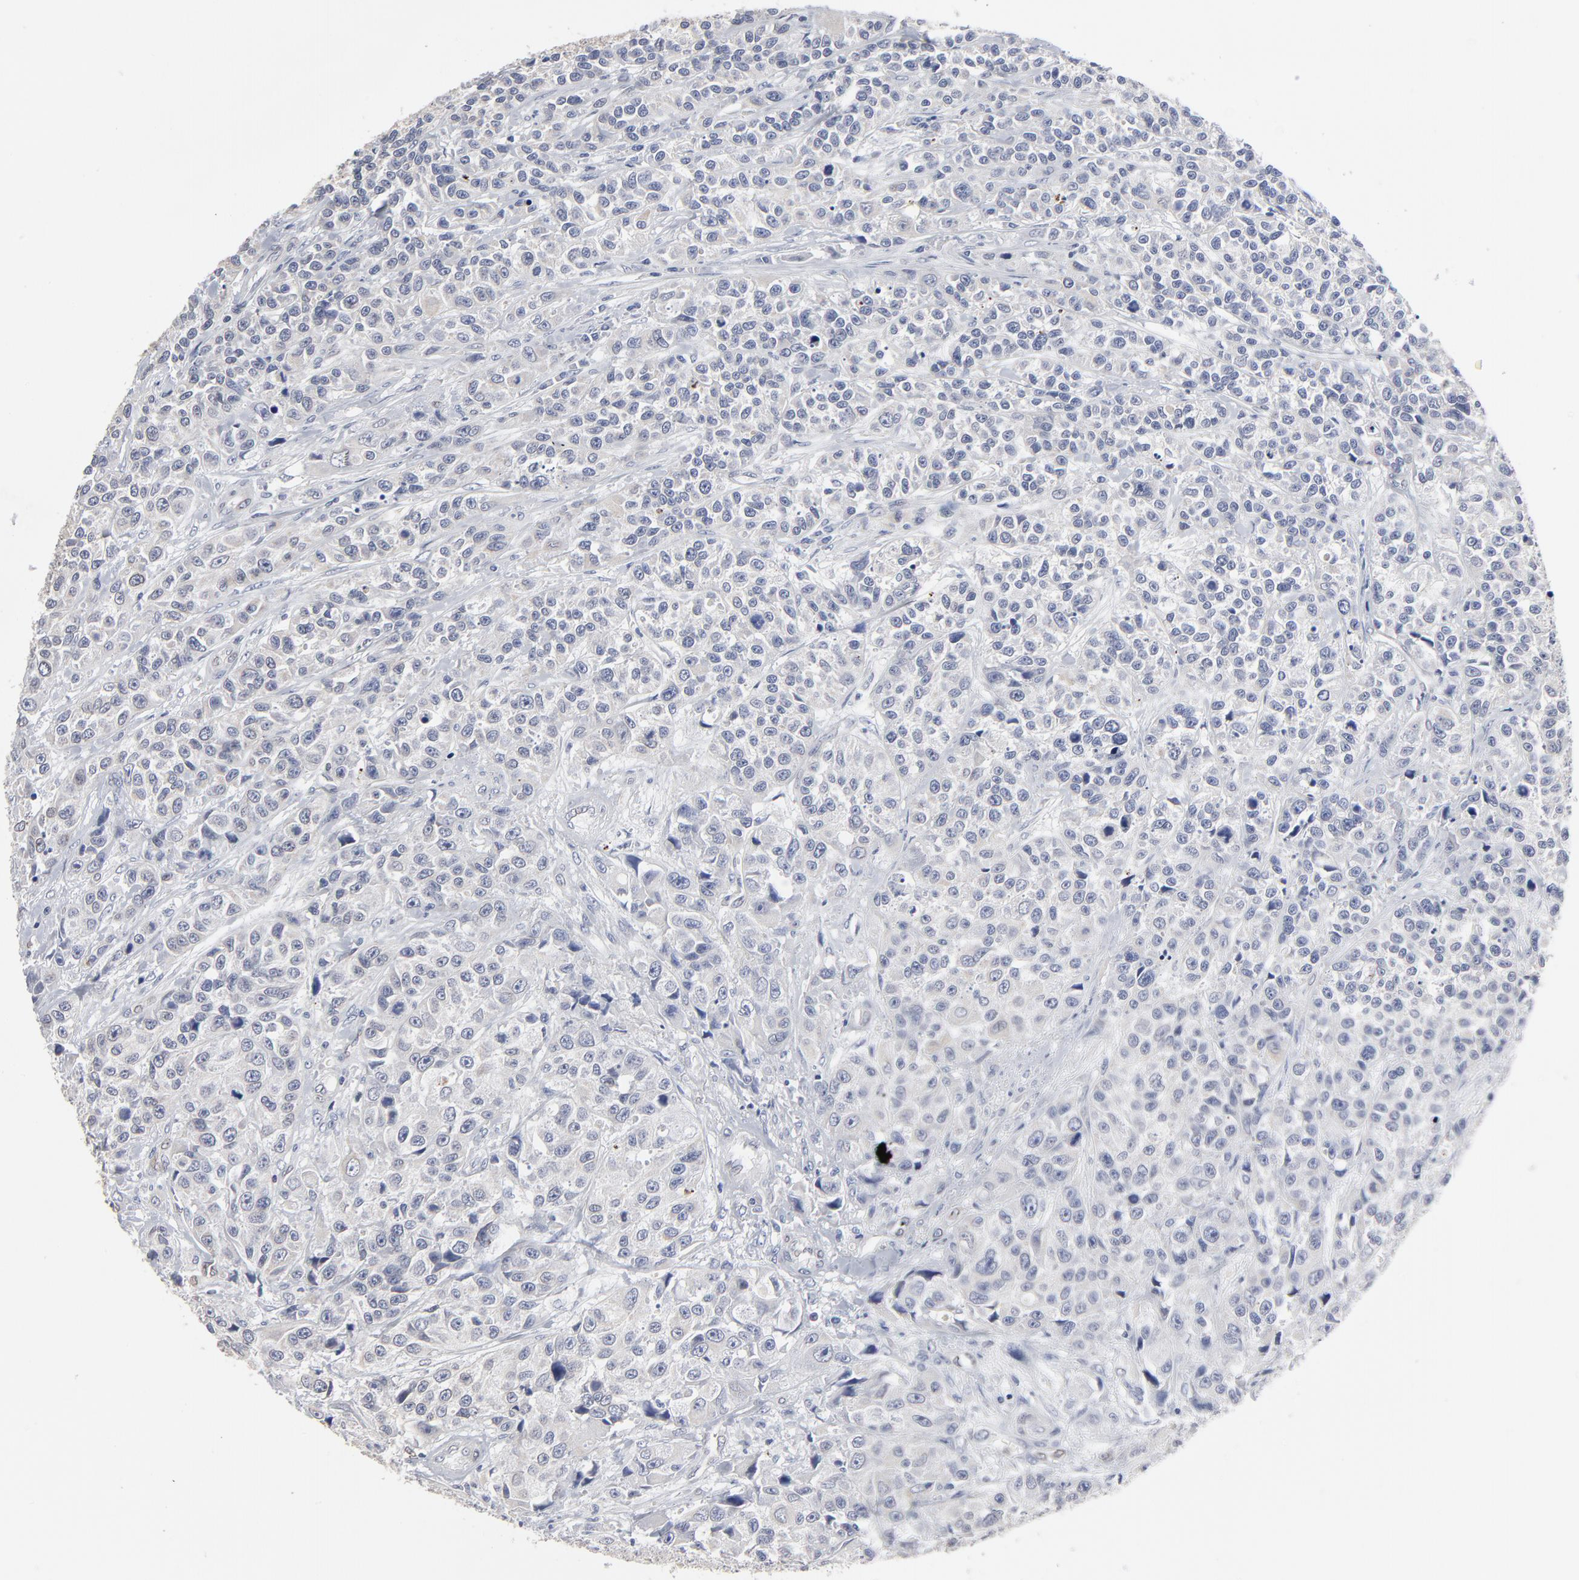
{"staining": {"intensity": "negative", "quantity": "none", "location": "none"}, "tissue": "urothelial cancer", "cell_type": "Tumor cells", "image_type": "cancer", "snomed": [{"axis": "morphology", "description": "Urothelial carcinoma, High grade"}, {"axis": "topography", "description": "Urinary bladder"}], "caption": "Histopathology image shows no protein staining in tumor cells of urothelial cancer tissue. (Stains: DAB IHC with hematoxylin counter stain, Microscopy: brightfield microscopy at high magnification).", "gene": "SYNE2", "patient": {"sex": "female", "age": 81}}